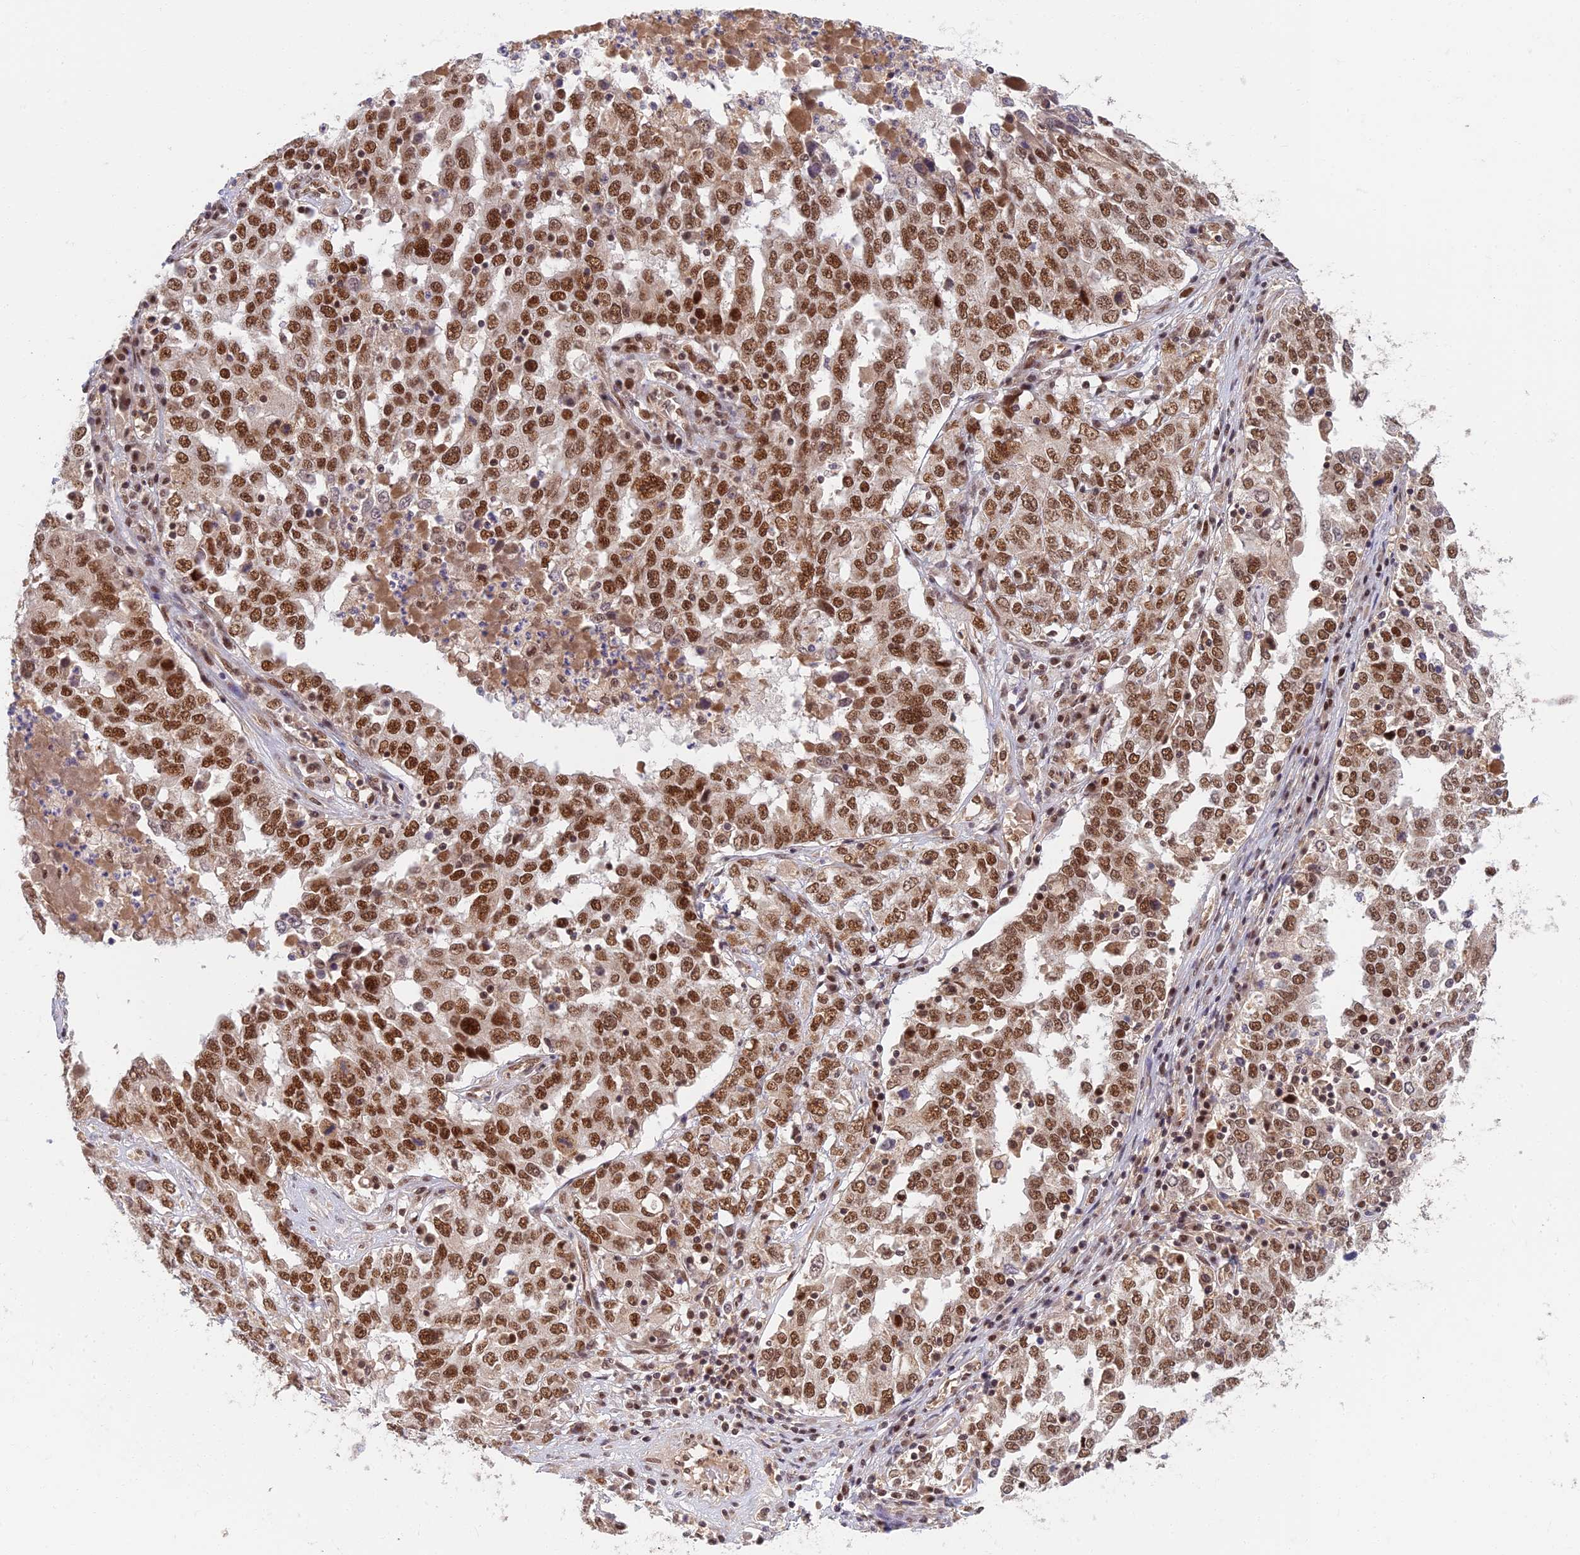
{"staining": {"intensity": "strong", "quantity": ">75%", "location": "nuclear"}, "tissue": "ovarian cancer", "cell_type": "Tumor cells", "image_type": "cancer", "snomed": [{"axis": "morphology", "description": "Carcinoma, endometroid"}, {"axis": "topography", "description": "Ovary"}], "caption": "Tumor cells show high levels of strong nuclear staining in approximately >75% of cells in ovarian cancer.", "gene": "TCEA2", "patient": {"sex": "female", "age": 62}}